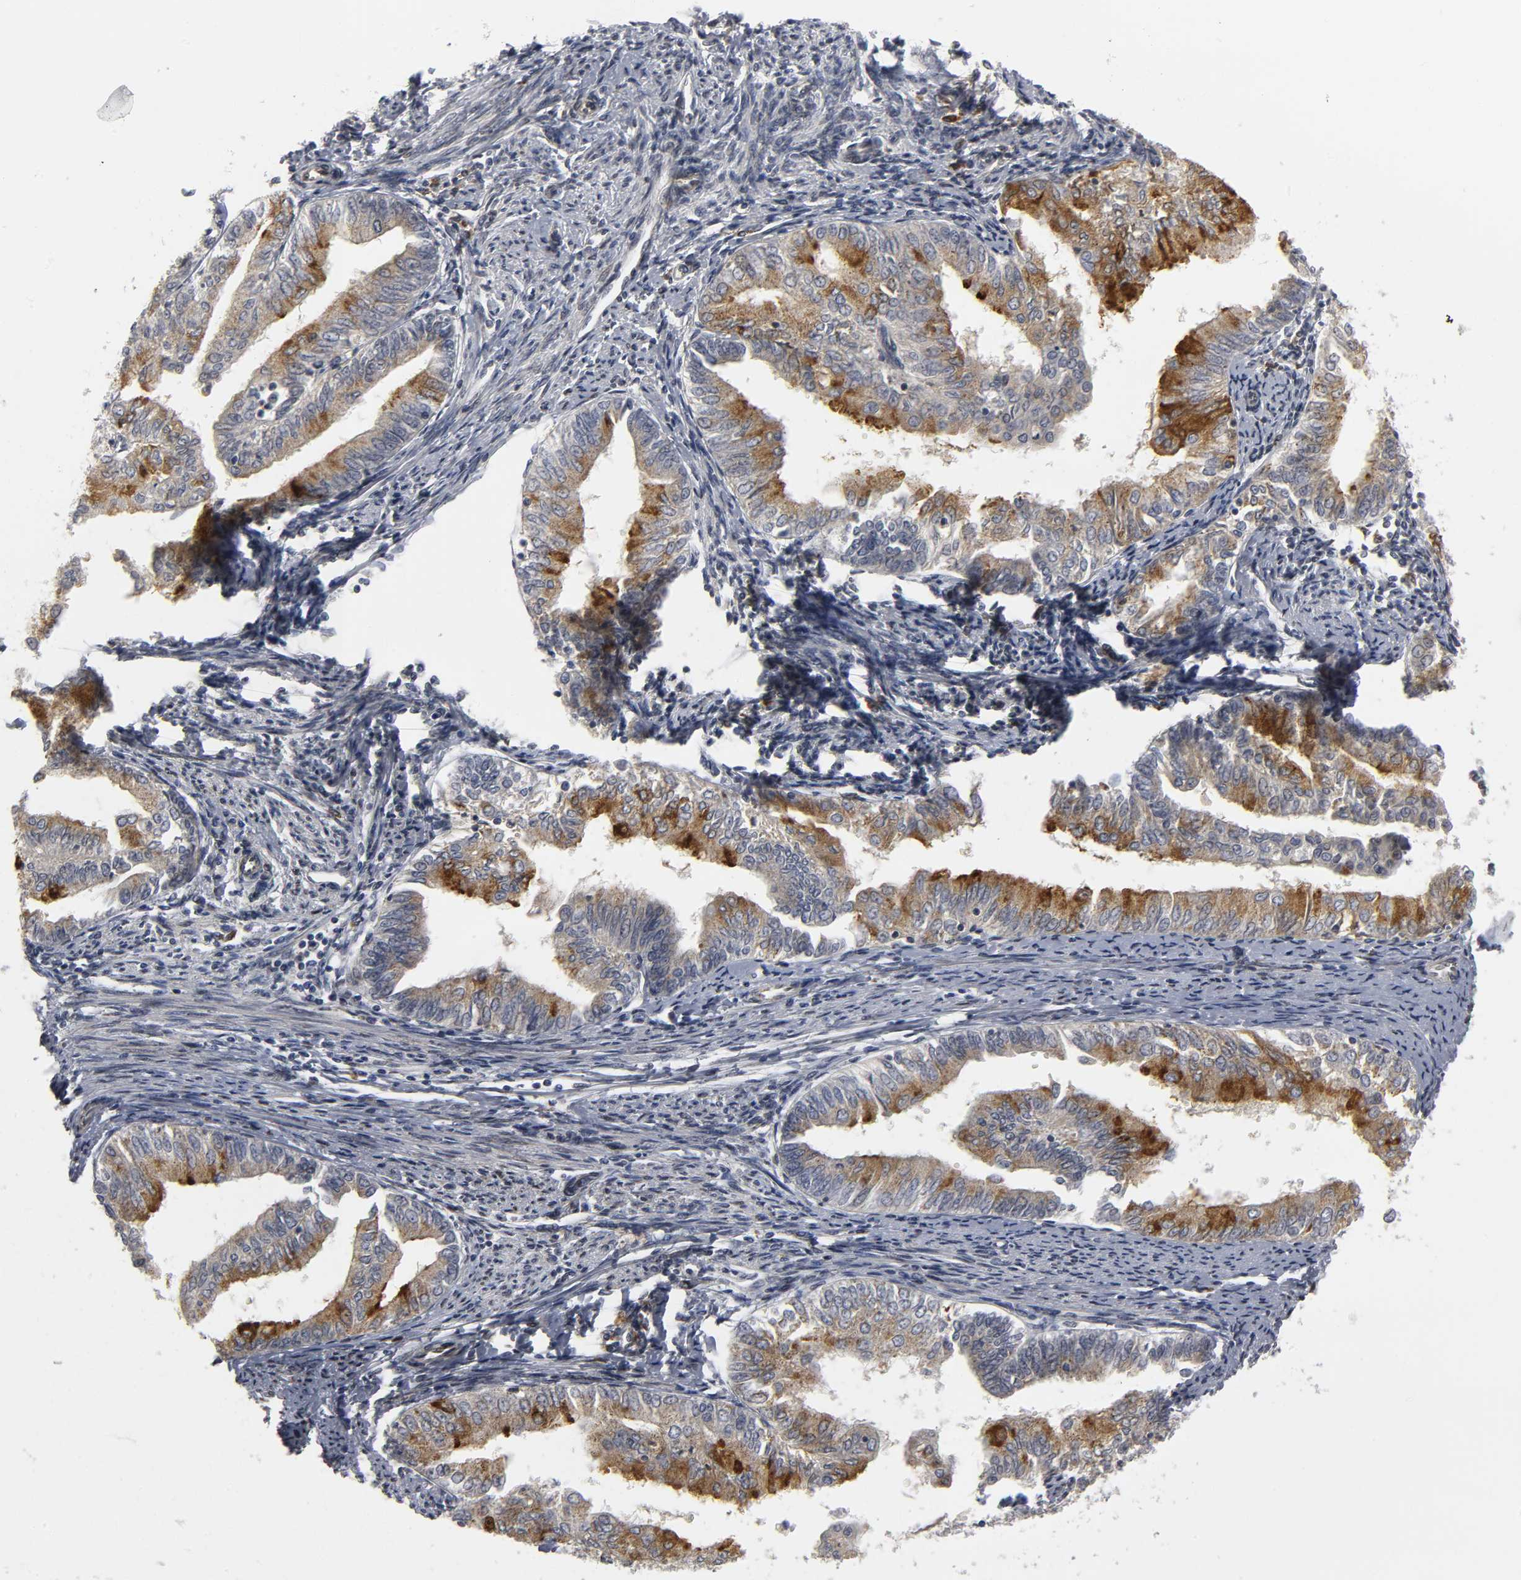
{"staining": {"intensity": "moderate", "quantity": "25%-75%", "location": "cytoplasmic/membranous"}, "tissue": "endometrial cancer", "cell_type": "Tumor cells", "image_type": "cancer", "snomed": [{"axis": "morphology", "description": "Adenocarcinoma, NOS"}, {"axis": "topography", "description": "Endometrium"}], "caption": "Immunohistochemical staining of human endometrial adenocarcinoma shows medium levels of moderate cytoplasmic/membranous protein expression in about 25%-75% of tumor cells.", "gene": "ASB6", "patient": {"sex": "female", "age": 66}}